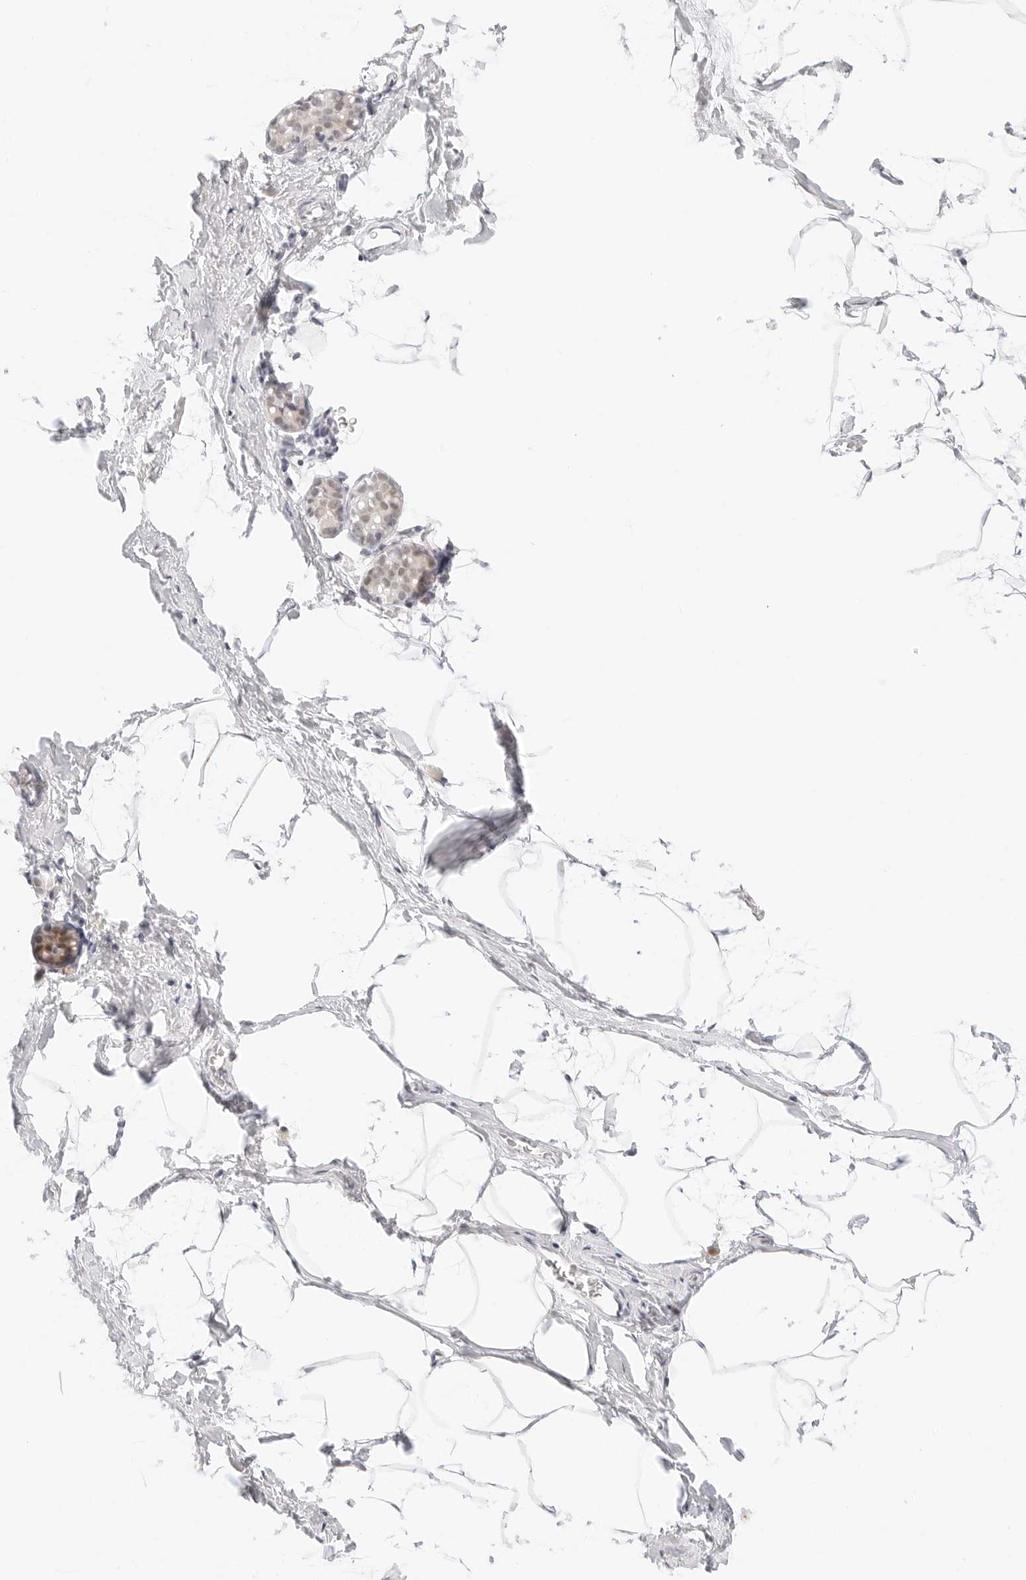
{"staining": {"intensity": "negative", "quantity": "none", "location": "none"}, "tissue": "breast", "cell_type": "Adipocytes", "image_type": "normal", "snomed": [{"axis": "morphology", "description": "Normal tissue, NOS"}, {"axis": "topography", "description": "Breast"}], "caption": "Adipocytes are negative for brown protein staining in unremarkable breast. Brightfield microscopy of IHC stained with DAB (3,3'-diaminobenzidine) (brown) and hematoxylin (blue), captured at high magnification.", "gene": "XKR4", "patient": {"sex": "female", "age": 62}}